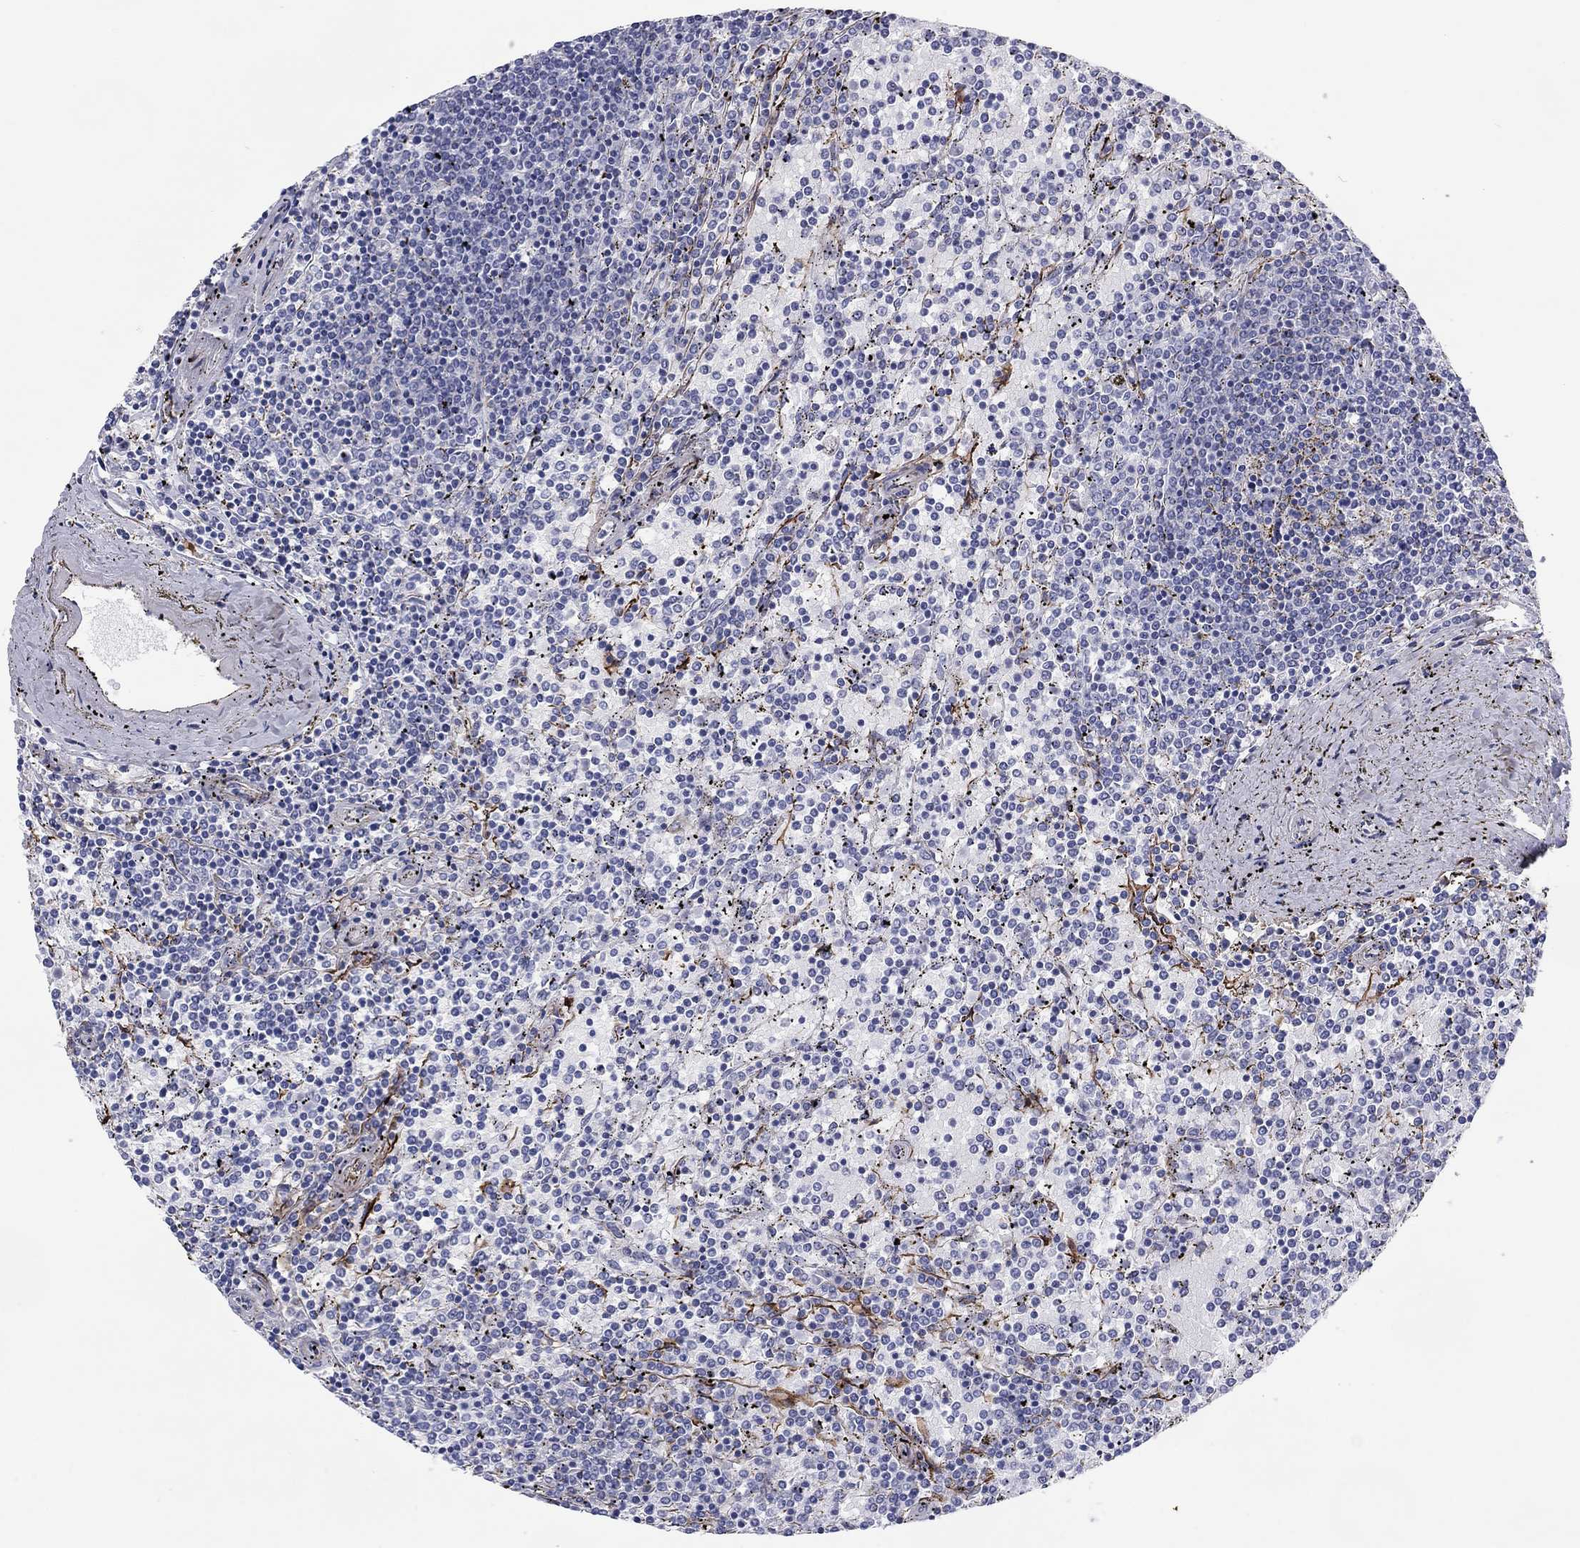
{"staining": {"intensity": "negative", "quantity": "none", "location": "none"}, "tissue": "lymphoma", "cell_type": "Tumor cells", "image_type": "cancer", "snomed": [{"axis": "morphology", "description": "Malignant lymphoma, non-Hodgkin's type, Low grade"}, {"axis": "topography", "description": "Spleen"}], "caption": "Lymphoma was stained to show a protein in brown. There is no significant staining in tumor cells.", "gene": "MGST3", "patient": {"sex": "female", "age": 77}}